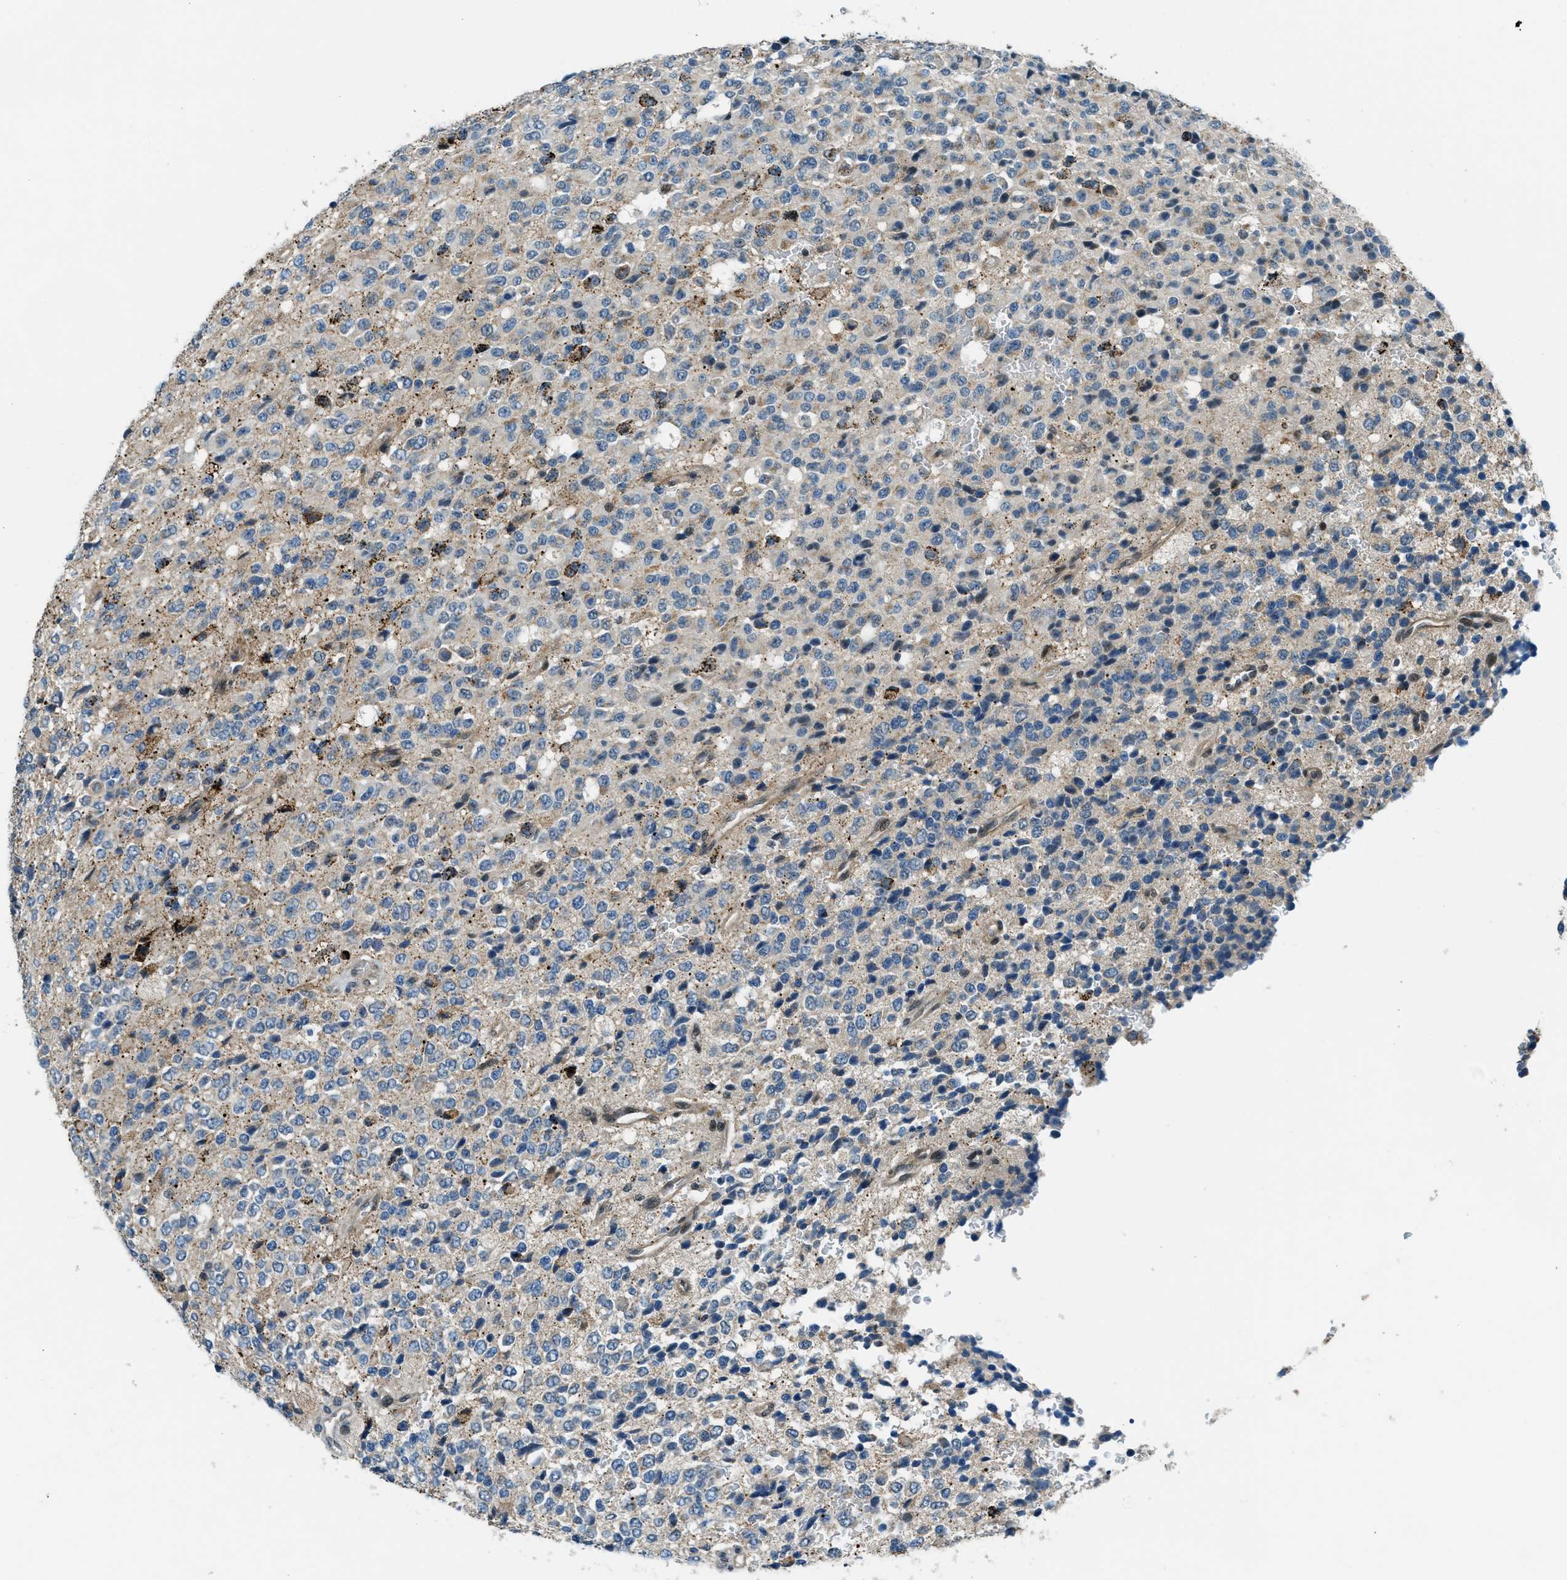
{"staining": {"intensity": "weak", "quantity": "<25%", "location": "cytoplasmic/membranous"}, "tissue": "glioma", "cell_type": "Tumor cells", "image_type": "cancer", "snomed": [{"axis": "morphology", "description": "Glioma, malignant, High grade"}, {"axis": "topography", "description": "pancreas cauda"}], "caption": "Malignant high-grade glioma was stained to show a protein in brown. There is no significant staining in tumor cells.", "gene": "NPEPL1", "patient": {"sex": "male", "age": 60}}